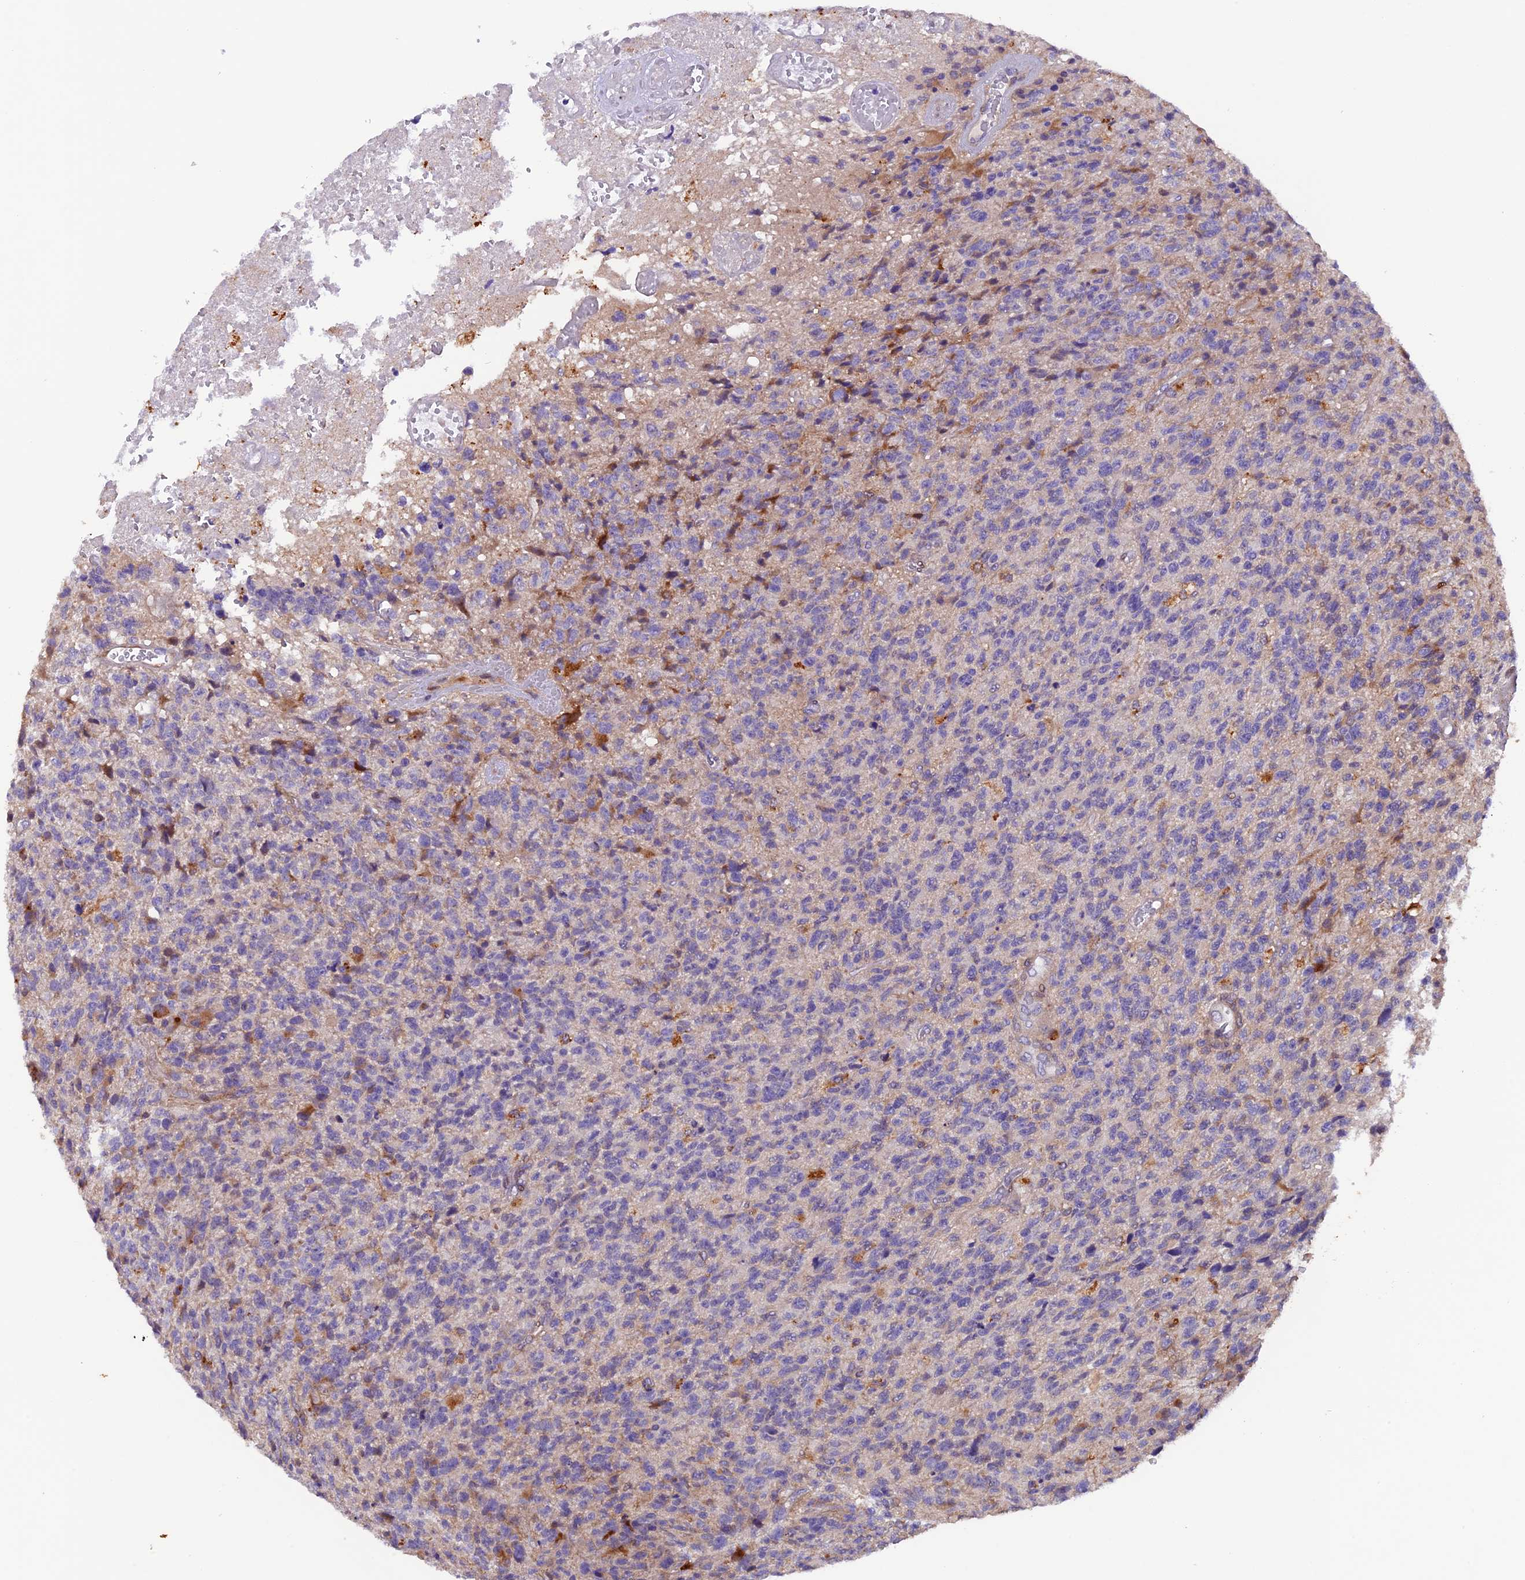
{"staining": {"intensity": "negative", "quantity": "none", "location": "none"}, "tissue": "glioma", "cell_type": "Tumor cells", "image_type": "cancer", "snomed": [{"axis": "morphology", "description": "Glioma, malignant, High grade"}, {"axis": "topography", "description": "Brain"}], "caption": "Image shows no significant protein positivity in tumor cells of glioma.", "gene": "NCK2", "patient": {"sex": "male", "age": 76}}